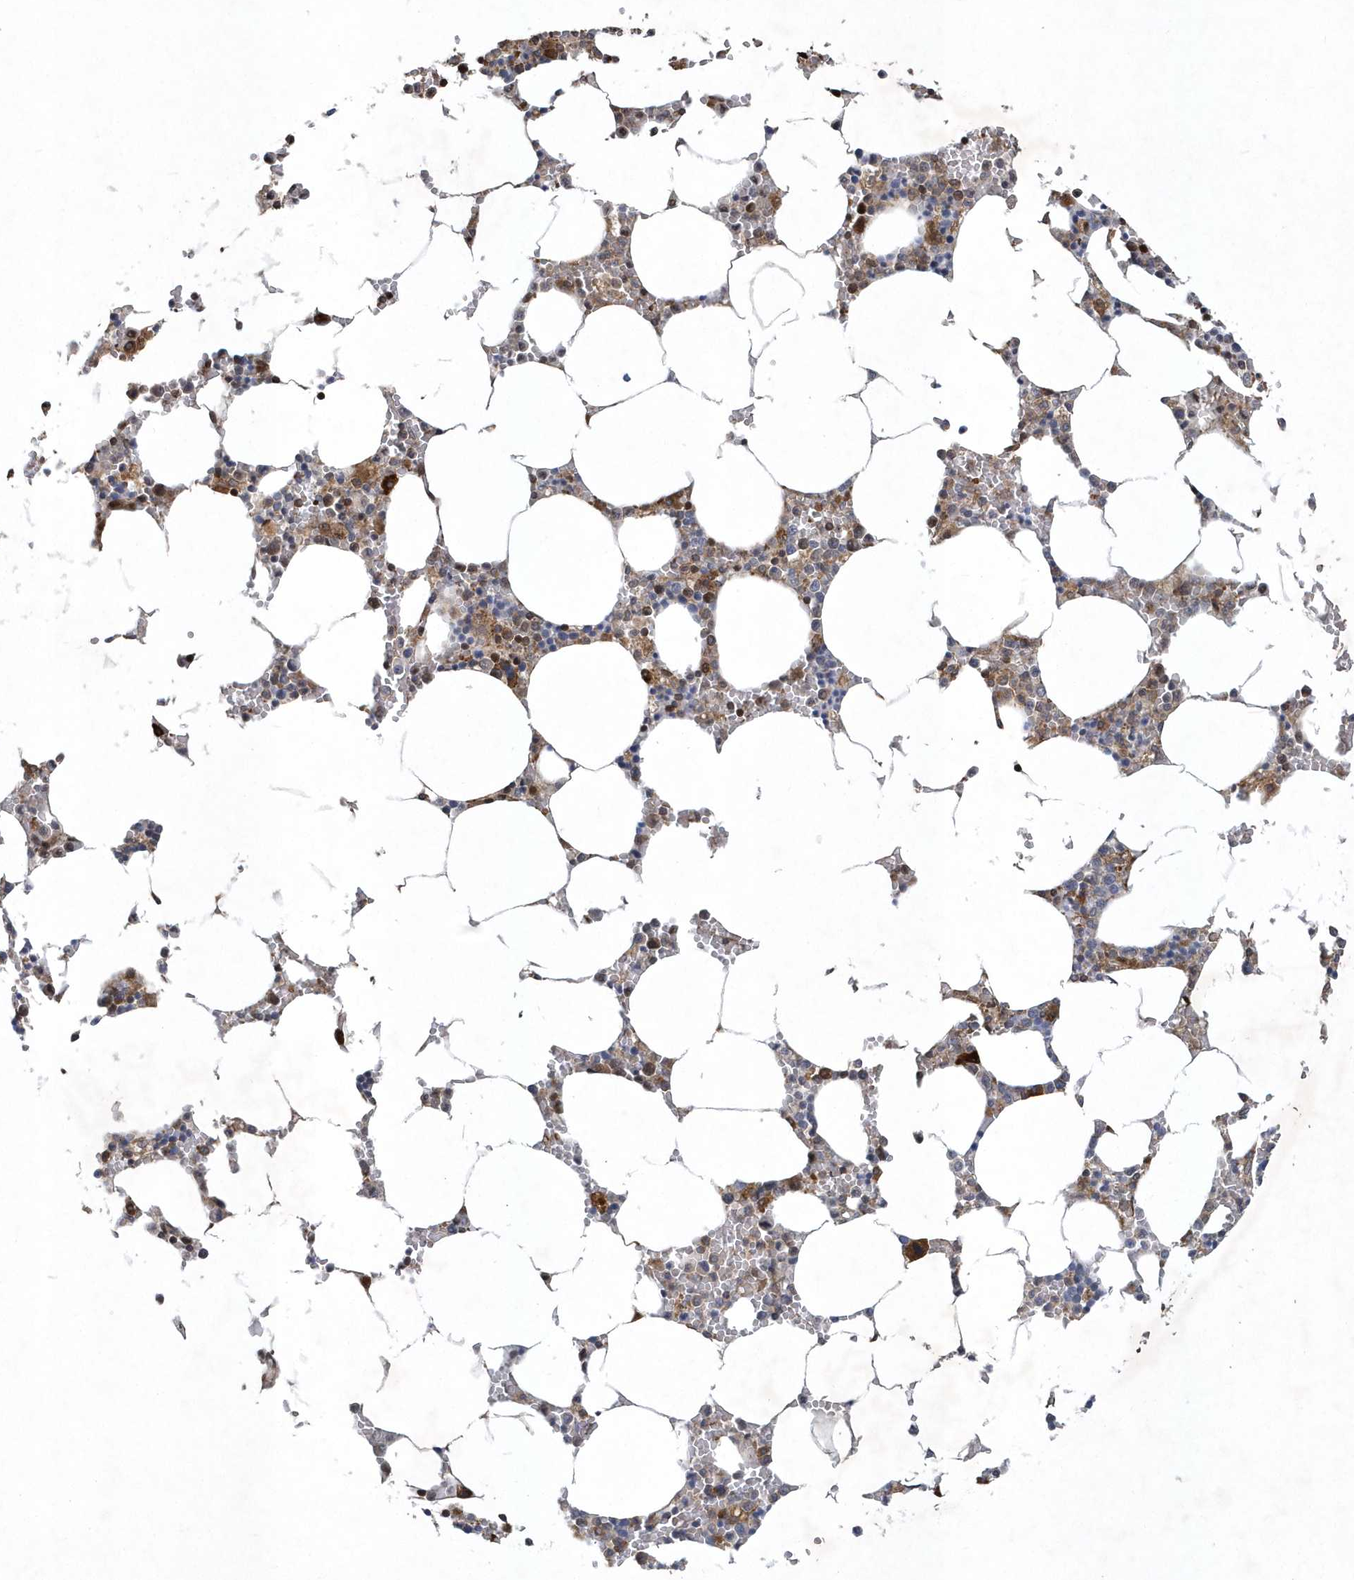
{"staining": {"intensity": "strong", "quantity": "<25%", "location": "cytoplasmic/membranous"}, "tissue": "bone marrow", "cell_type": "Hematopoietic cells", "image_type": "normal", "snomed": [{"axis": "morphology", "description": "Normal tissue, NOS"}, {"axis": "topography", "description": "Bone marrow"}], "caption": "A photomicrograph of human bone marrow stained for a protein displays strong cytoplasmic/membranous brown staining in hematopoietic cells. (IHC, brightfield microscopy, high magnification).", "gene": "N4BP2", "patient": {"sex": "male", "age": 70}}